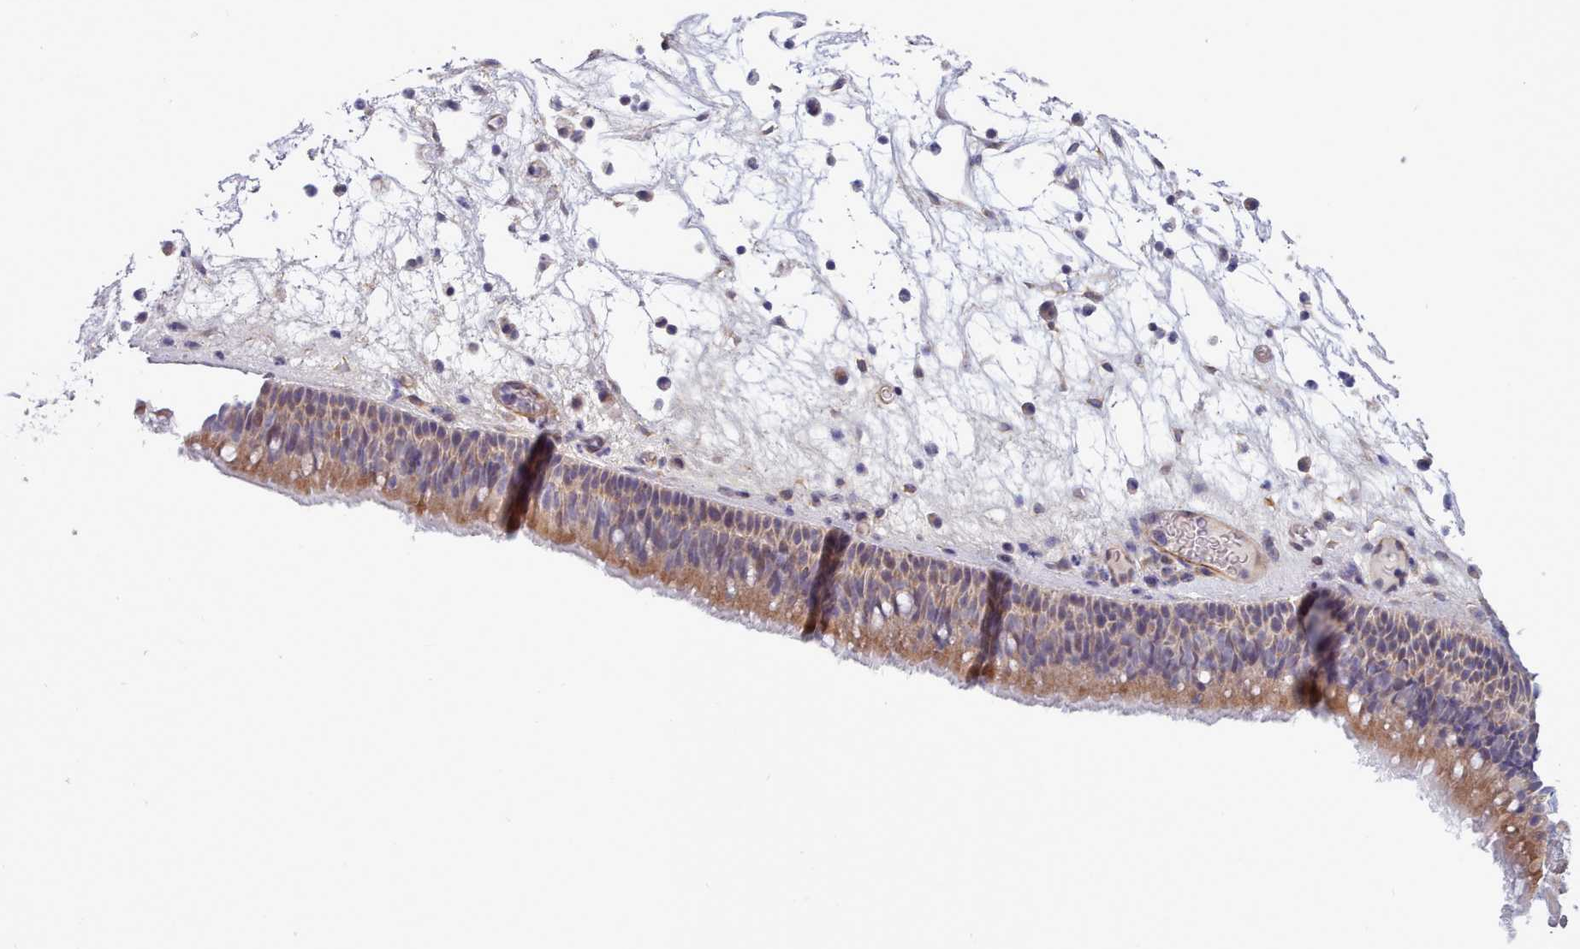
{"staining": {"intensity": "moderate", "quantity": ">75%", "location": "cytoplasmic/membranous"}, "tissue": "nasopharynx", "cell_type": "Respiratory epithelial cells", "image_type": "normal", "snomed": [{"axis": "morphology", "description": "Normal tissue, NOS"}, {"axis": "morphology", "description": "Inflammation, NOS"}, {"axis": "morphology", "description": "Malignant melanoma, Metastatic site"}, {"axis": "topography", "description": "Nasopharynx"}], "caption": "This image exhibits immunohistochemistry staining of benign nasopharynx, with medium moderate cytoplasmic/membranous positivity in approximately >75% of respiratory epithelial cells.", "gene": "MRPL21", "patient": {"sex": "male", "age": 70}}